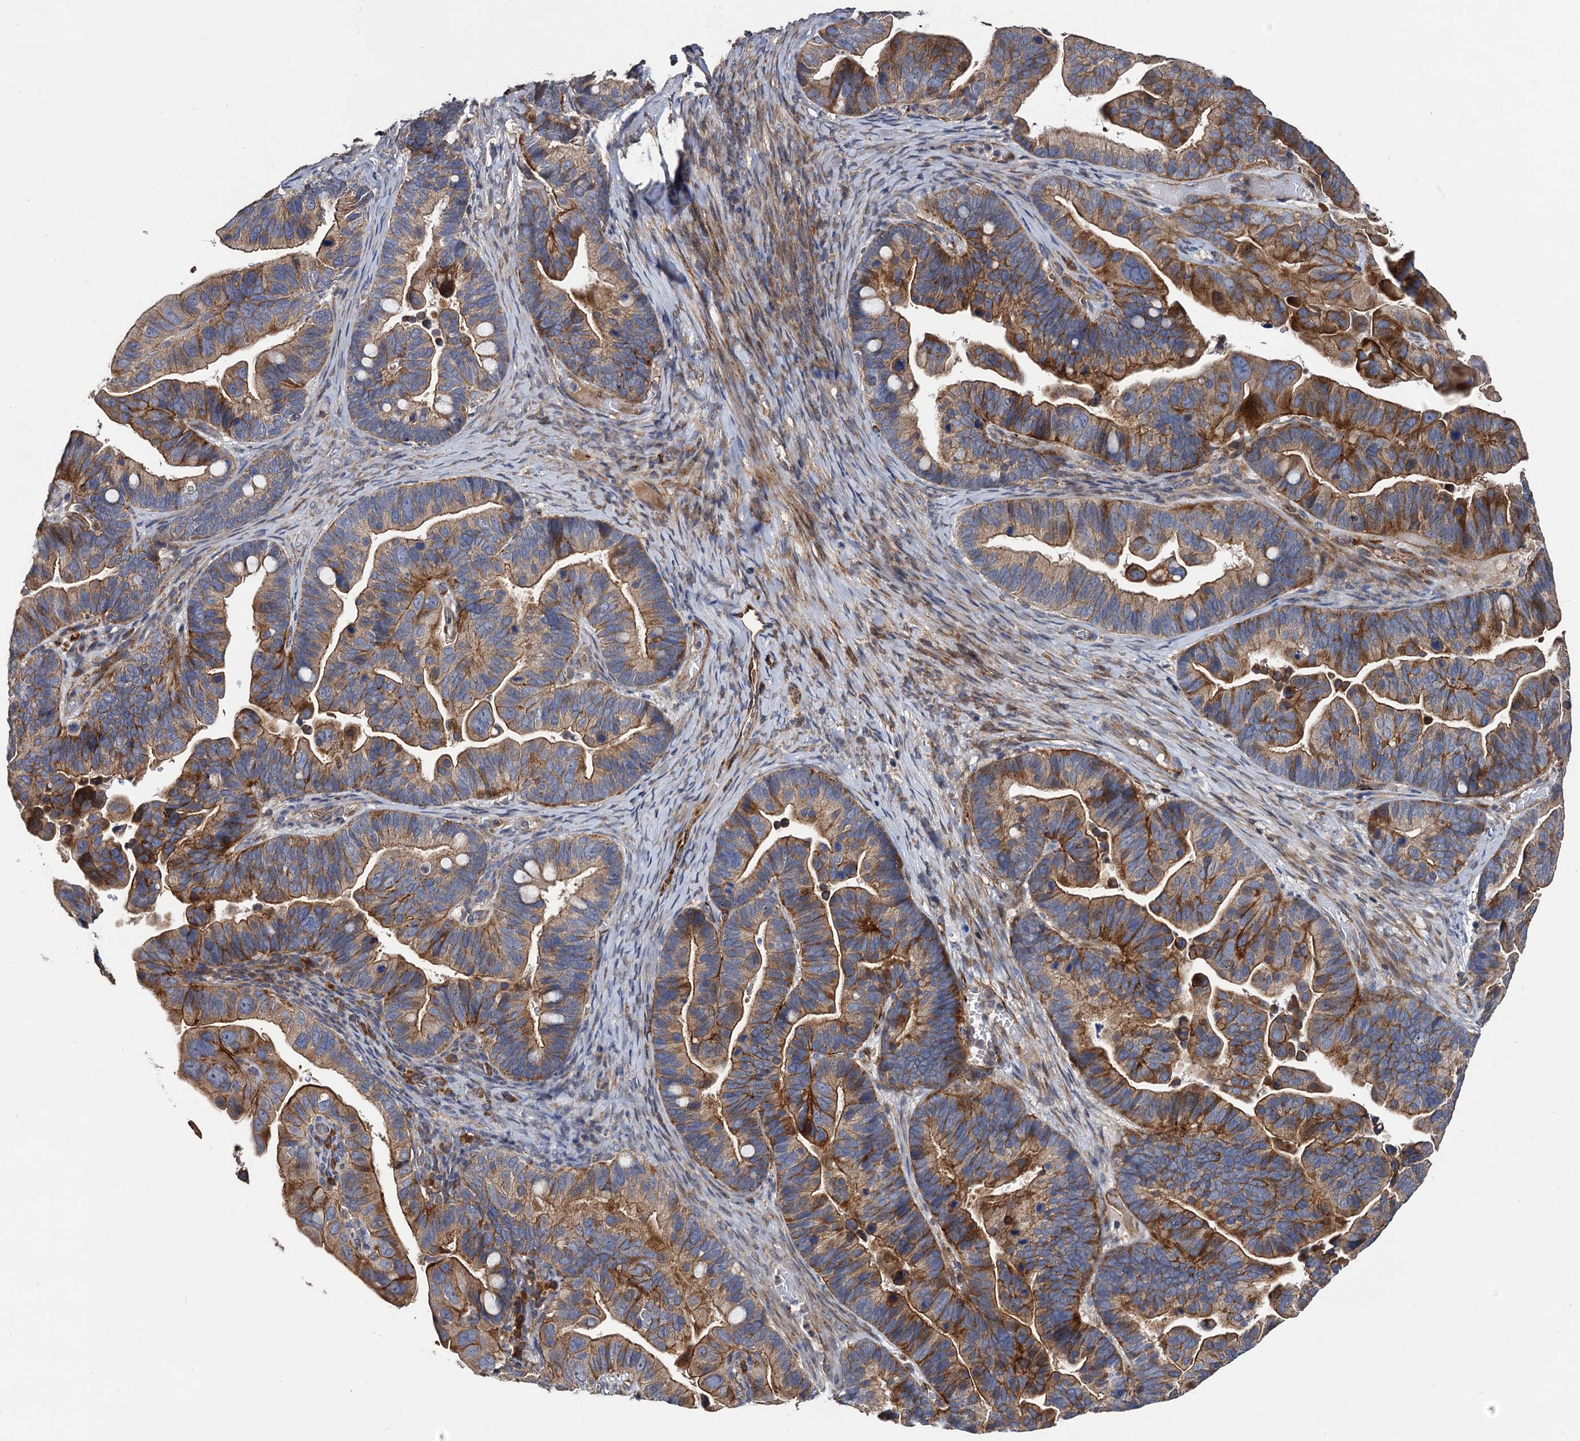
{"staining": {"intensity": "moderate", "quantity": ">75%", "location": "cytoplasmic/membranous"}, "tissue": "ovarian cancer", "cell_type": "Tumor cells", "image_type": "cancer", "snomed": [{"axis": "morphology", "description": "Cystadenocarcinoma, serous, NOS"}, {"axis": "topography", "description": "Ovary"}], "caption": "Ovarian serous cystadenocarcinoma tissue demonstrates moderate cytoplasmic/membranous positivity in about >75% of tumor cells, visualized by immunohistochemistry.", "gene": "RASSF1", "patient": {"sex": "female", "age": 56}}